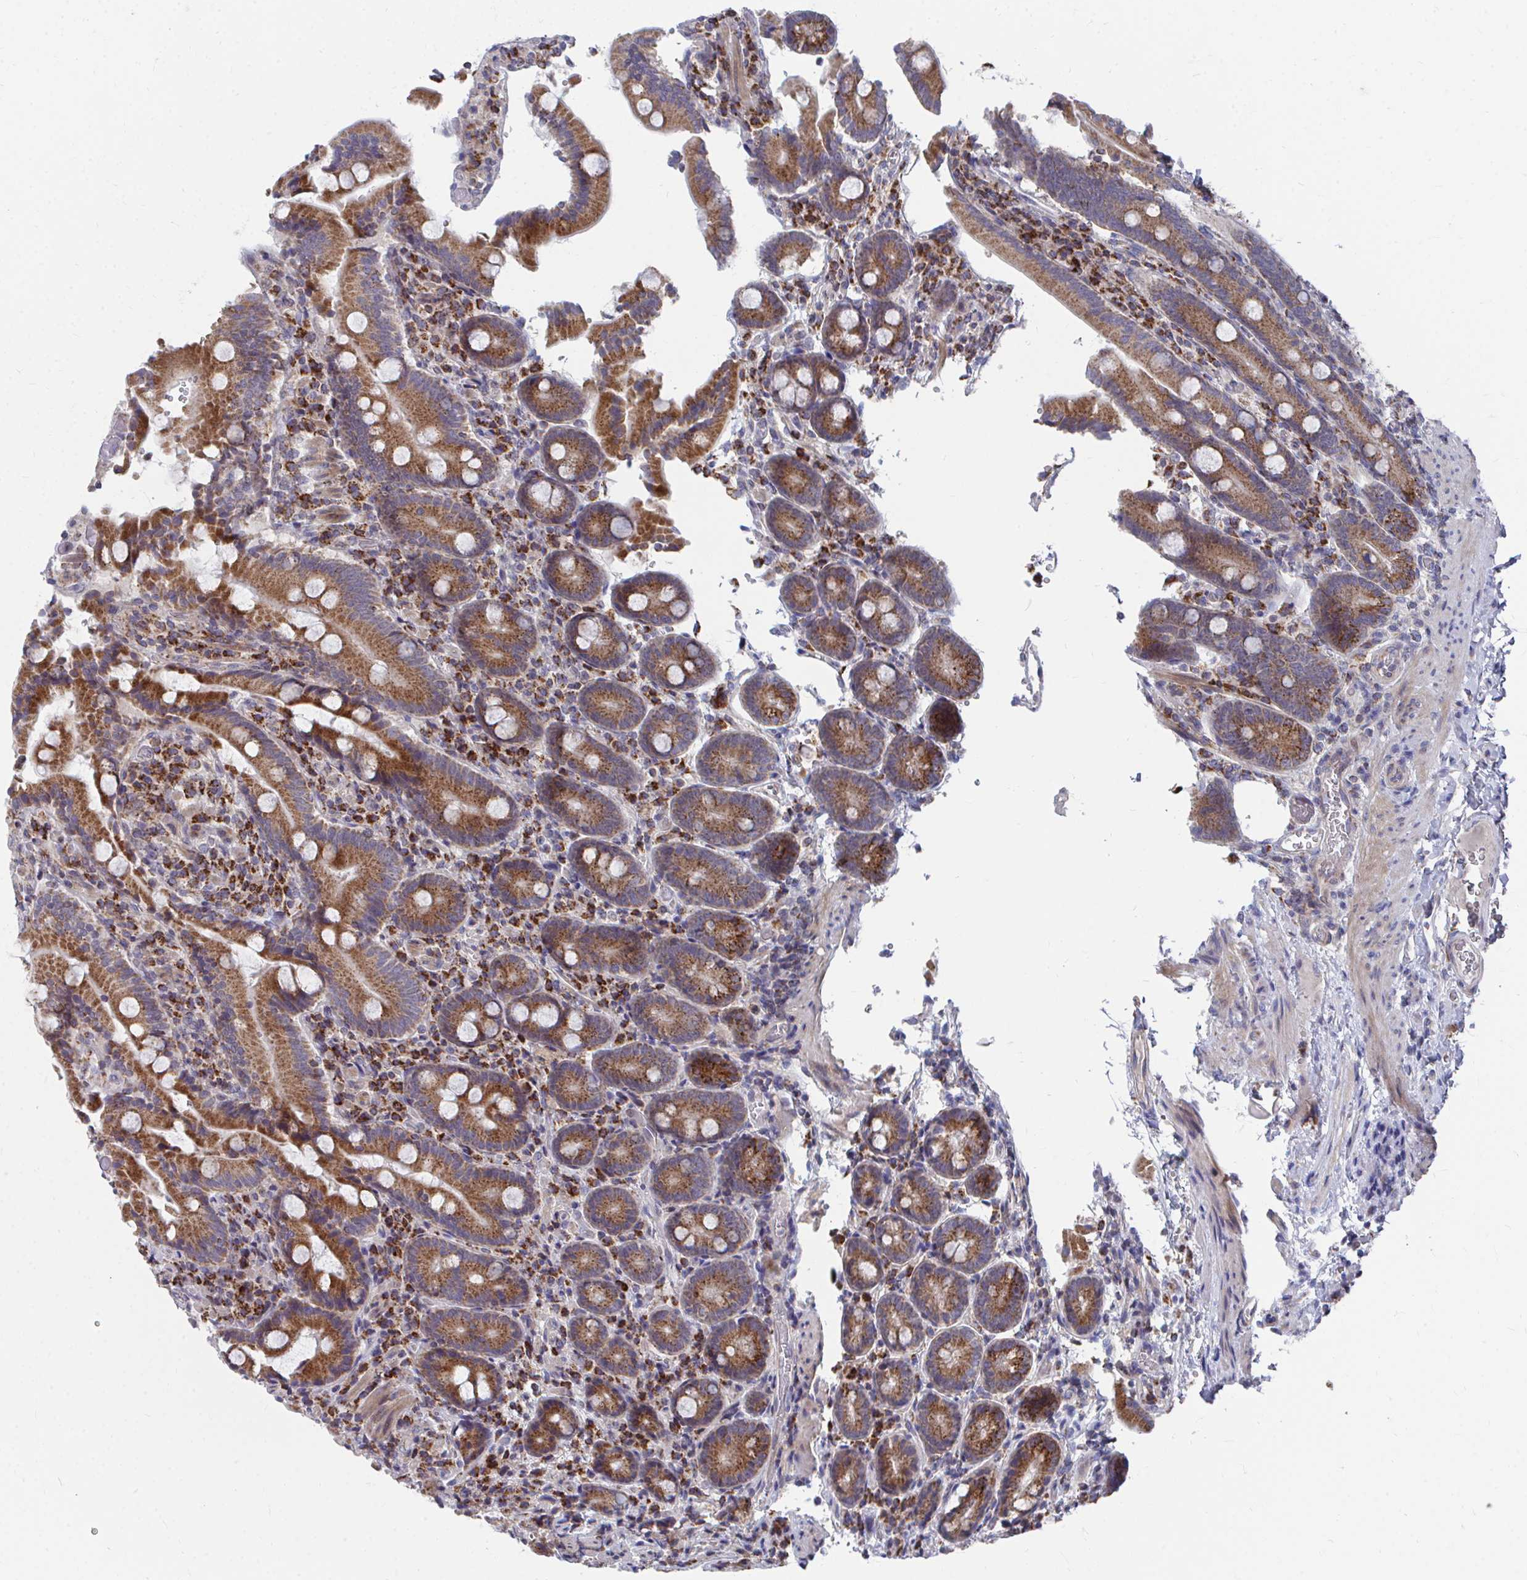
{"staining": {"intensity": "moderate", "quantity": ">75%", "location": "cytoplasmic/membranous"}, "tissue": "duodenum", "cell_type": "Glandular cells", "image_type": "normal", "snomed": [{"axis": "morphology", "description": "Normal tissue, NOS"}, {"axis": "topography", "description": "Duodenum"}], "caption": "Protein analysis of normal duodenum demonstrates moderate cytoplasmic/membranous expression in approximately >75% of glandular cells. Using DAB (brown) and hematoxylin (blue) stains, captured at high magnification using brightfield microscopy.", "gene": "PEX3", "patient": {"sex": "female", "age": 62}}